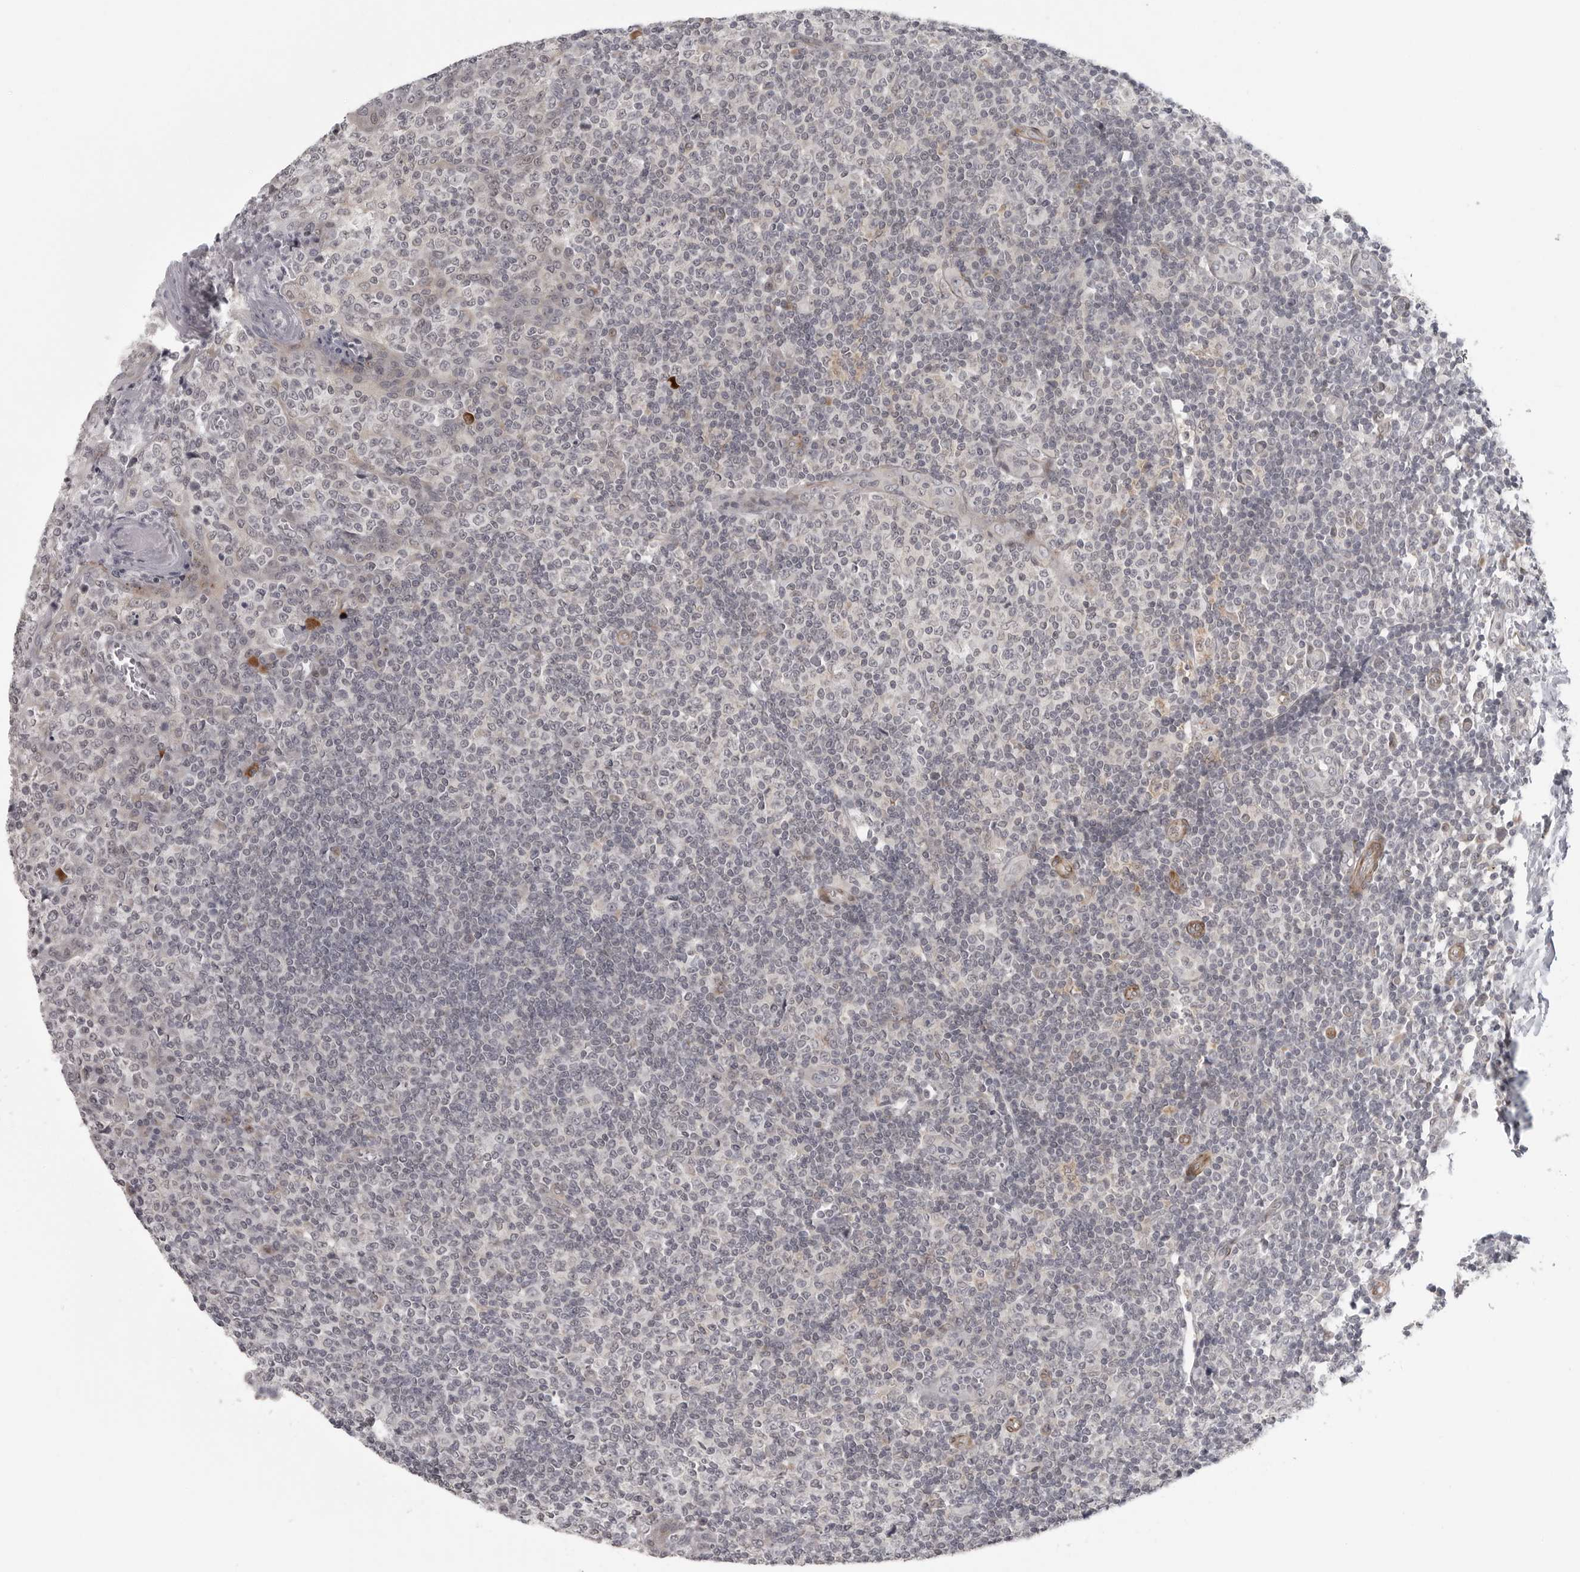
{"staining": {"intensity": "negative", "quantity": "none", "location": "none"}, "tissue": "tonsil", "cell_type": "Germinal center cells", "image_type": "normal", "snomed": [{"axis": "morphology", "description": "Normal tissue, NOS"}, {"axis": "topography", "description": "Tonsil"}], "caption": "Immunohistochemistry image of normal human tonsil stained for a protein (brown), which demonstrates no staining in germinal center cells. The staining is performed using DAB (3,3'-diaminobenzidine) brown chromogen with nuclei counter-stained in using hematoxylin.", "gene": "TUT4", "patient": {"sex": "female", "age": 19}}